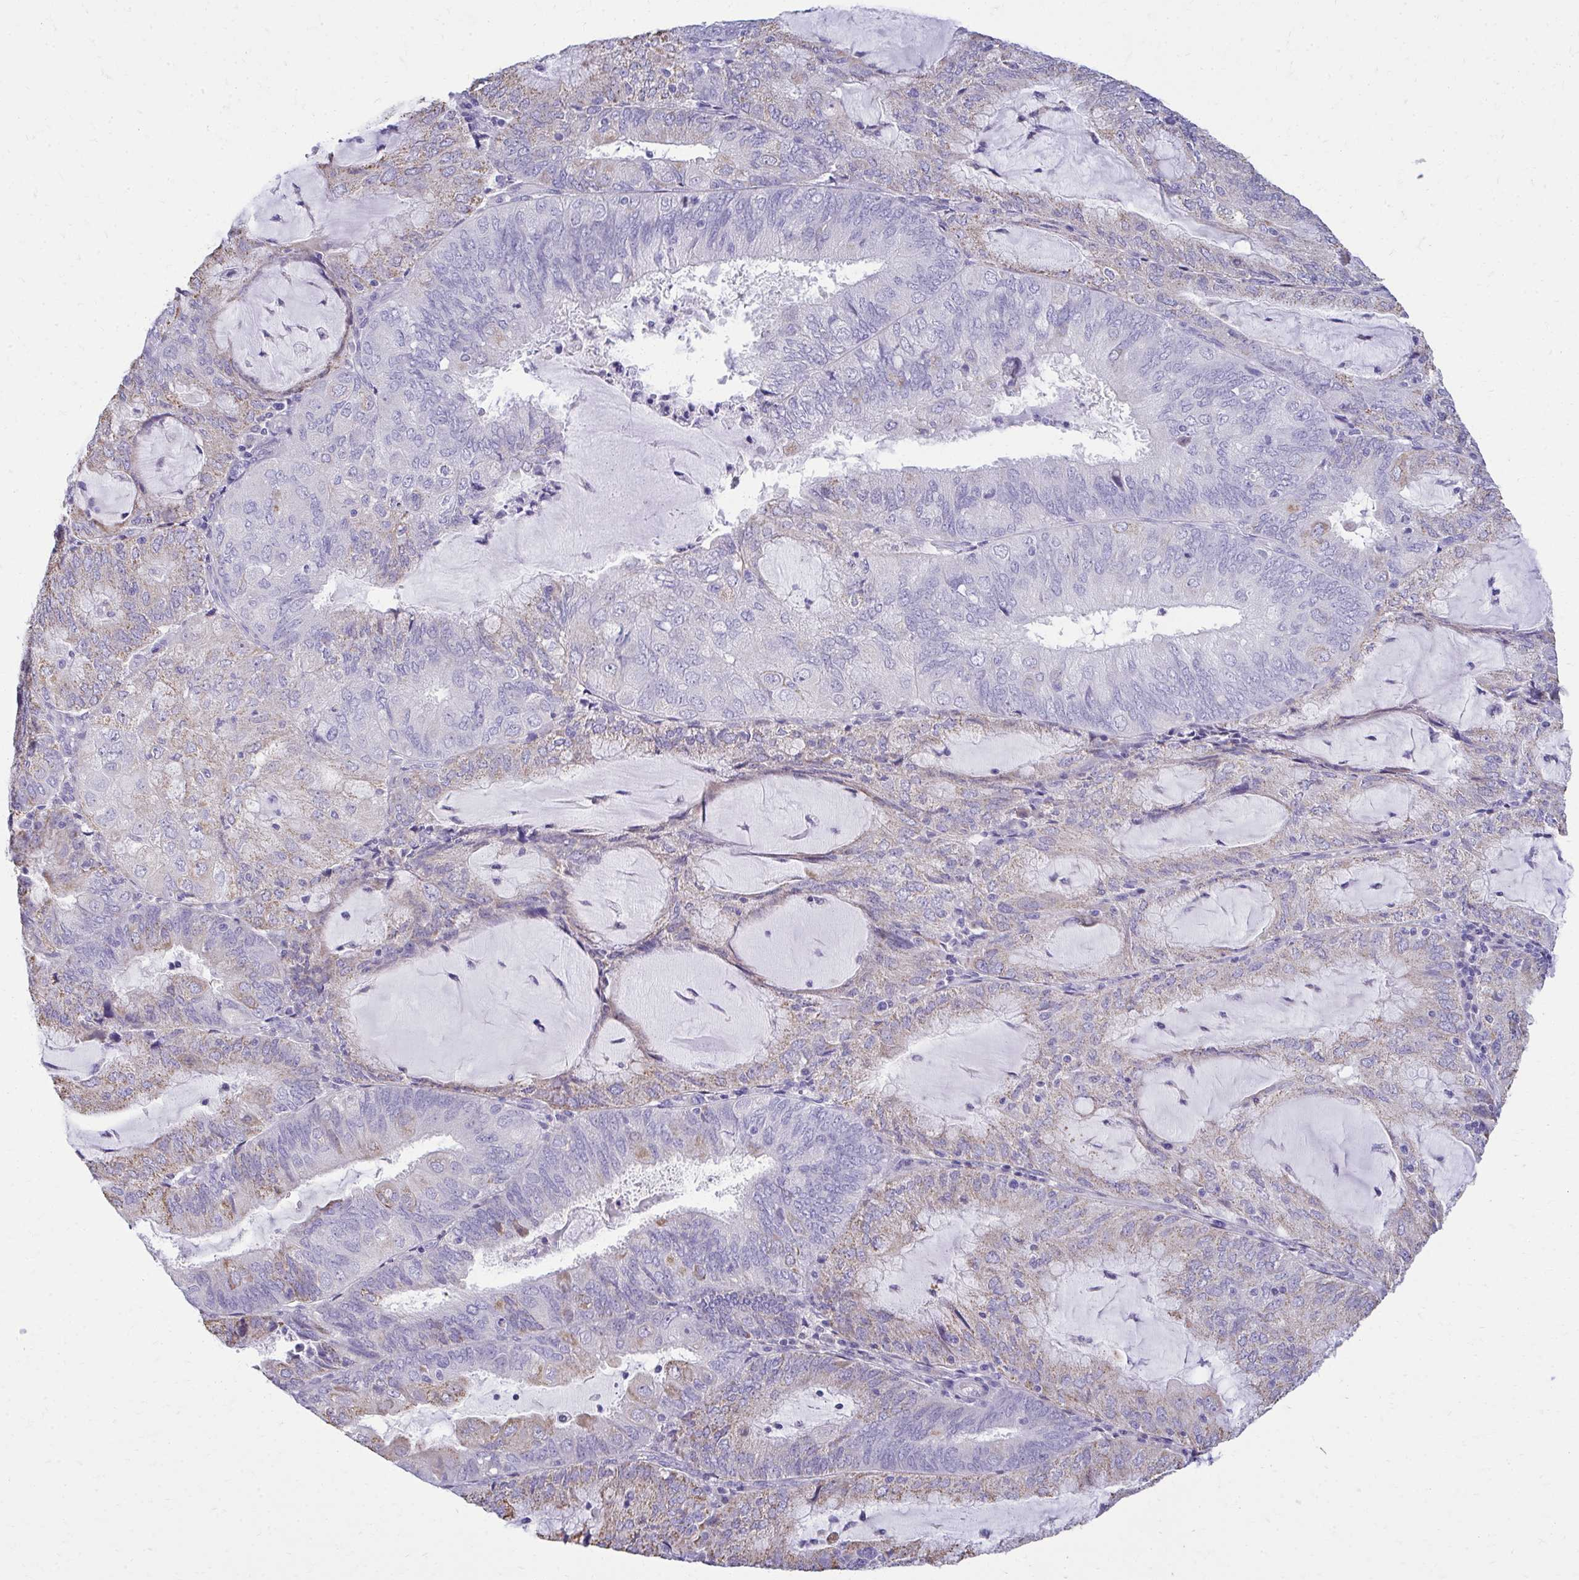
{"staining": {"intensity": "weak", "quantity": "<25%", "location": "cytoplasmic/membranous"}, "tissue": "endometrial cancer", "cell_type": "Tumor cells", "image_type": "cancer", "snomed": [{"axis": "morphology", "description": "Adenocarcinoma, NOS"}, {"axis": "topography", "description": "Endometrium"}], "caption": "Tumor cells show no significant staining in endometrial adenocarcinoma.", "gene": "AIG1", "patient": {"sex": "female", "age": 81}}